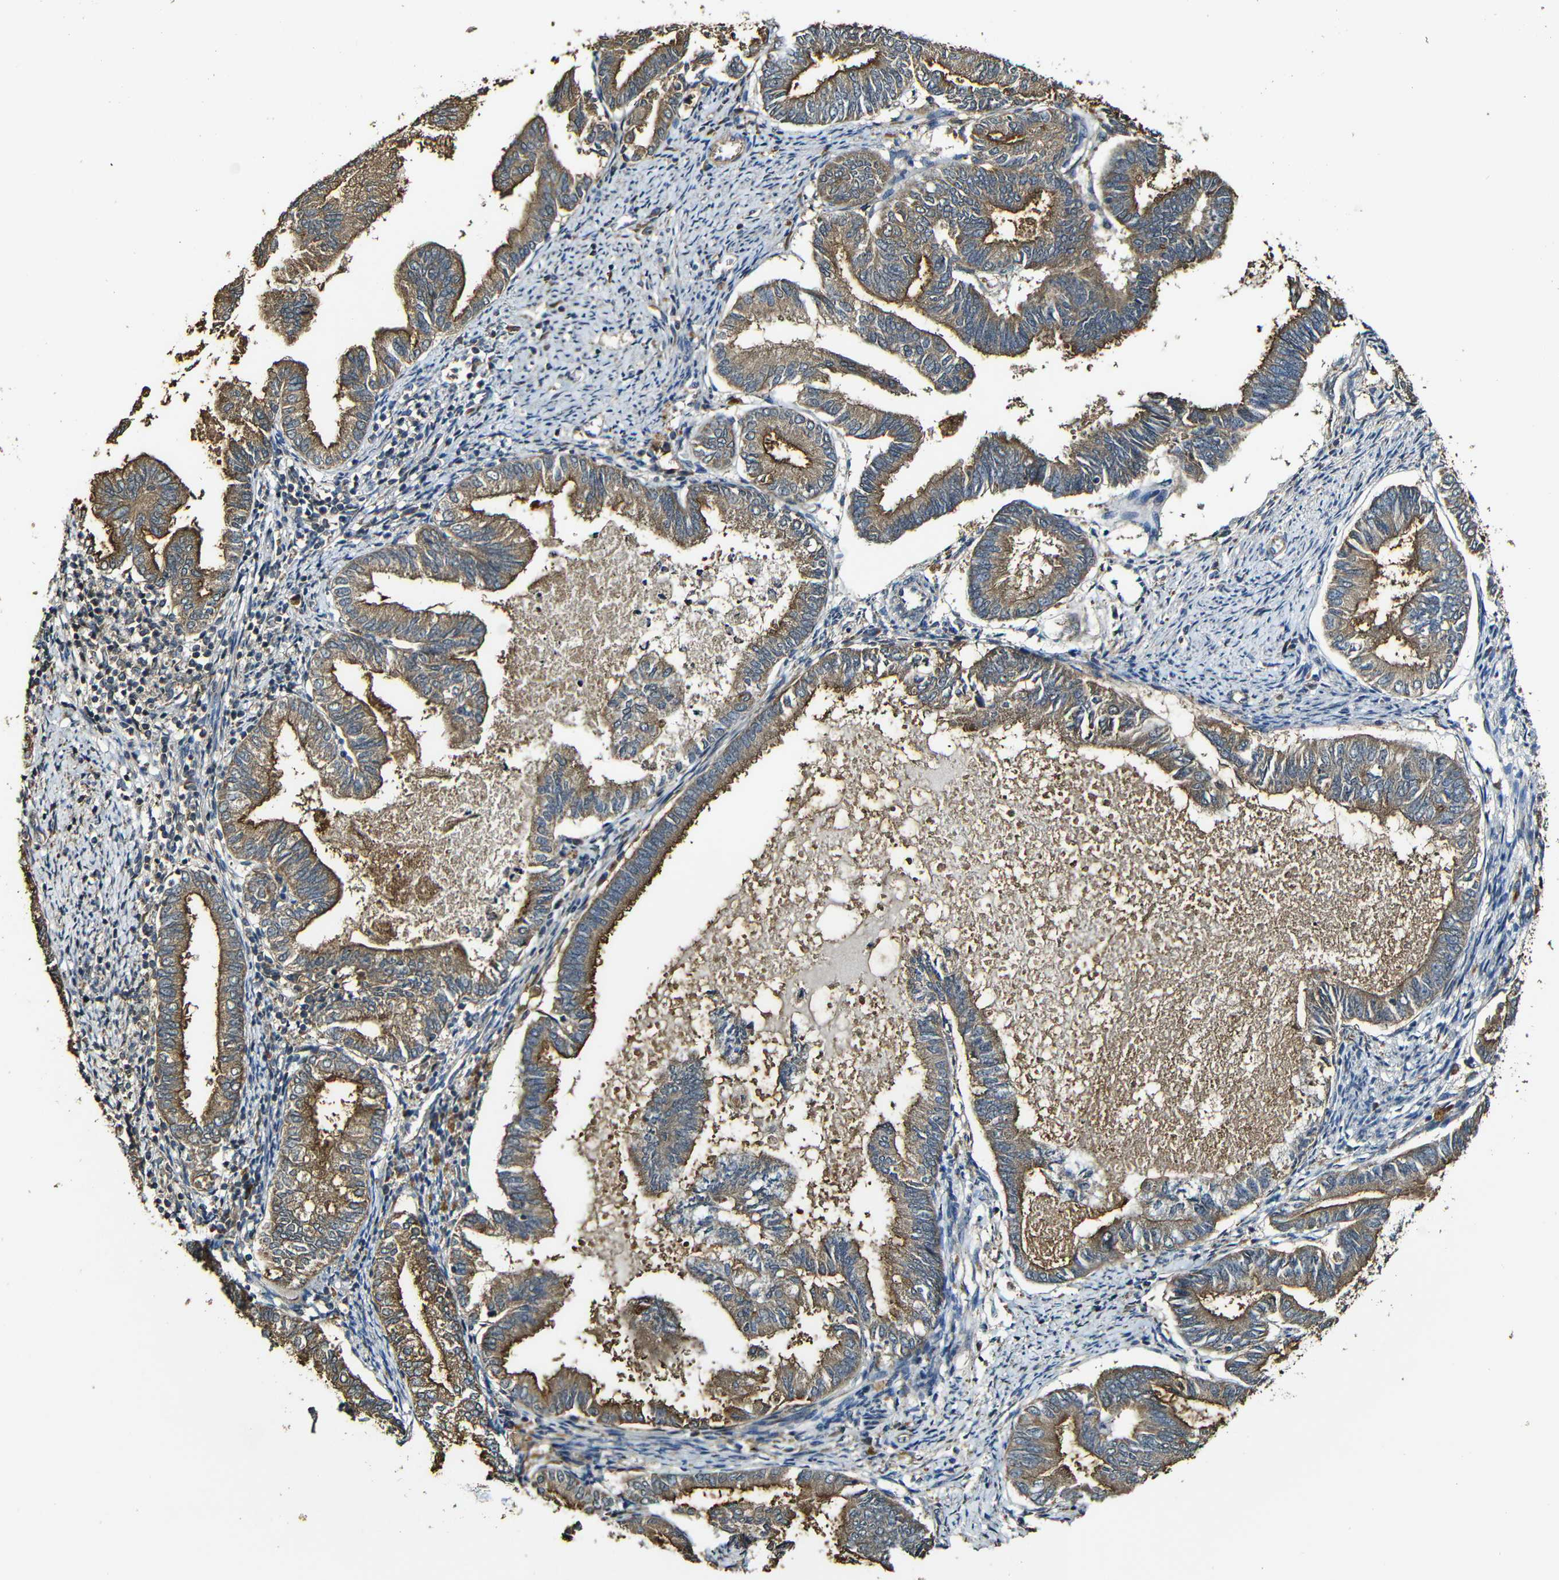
{"staining": {"intensity": "strong", "quantity": ">75%", "location": "cytoplasmic/membranous"}, "tissue": "endometrial cancer", "cell_type": "Tumor cells", "image_type": "cancer", "snomed": [{"axis": "morphology", "description": "Adenocarcinoma, NOS"}, {"axis": "topography", "description": "Endometrium"}], "caption": "Immunohistochemical staining of endometrial cancer exhibits high levels of strong cytoplasmic/membranous protein positivity in about >75% of tumor cells. The staining was performed using DAB (3,3'-diaminobenzidine), with brown indicating positive protein expression. Nuclei are stained blue with hematoxylin.", "gene": "CASP8", "patient": {"sex": "female", "age": 86}}